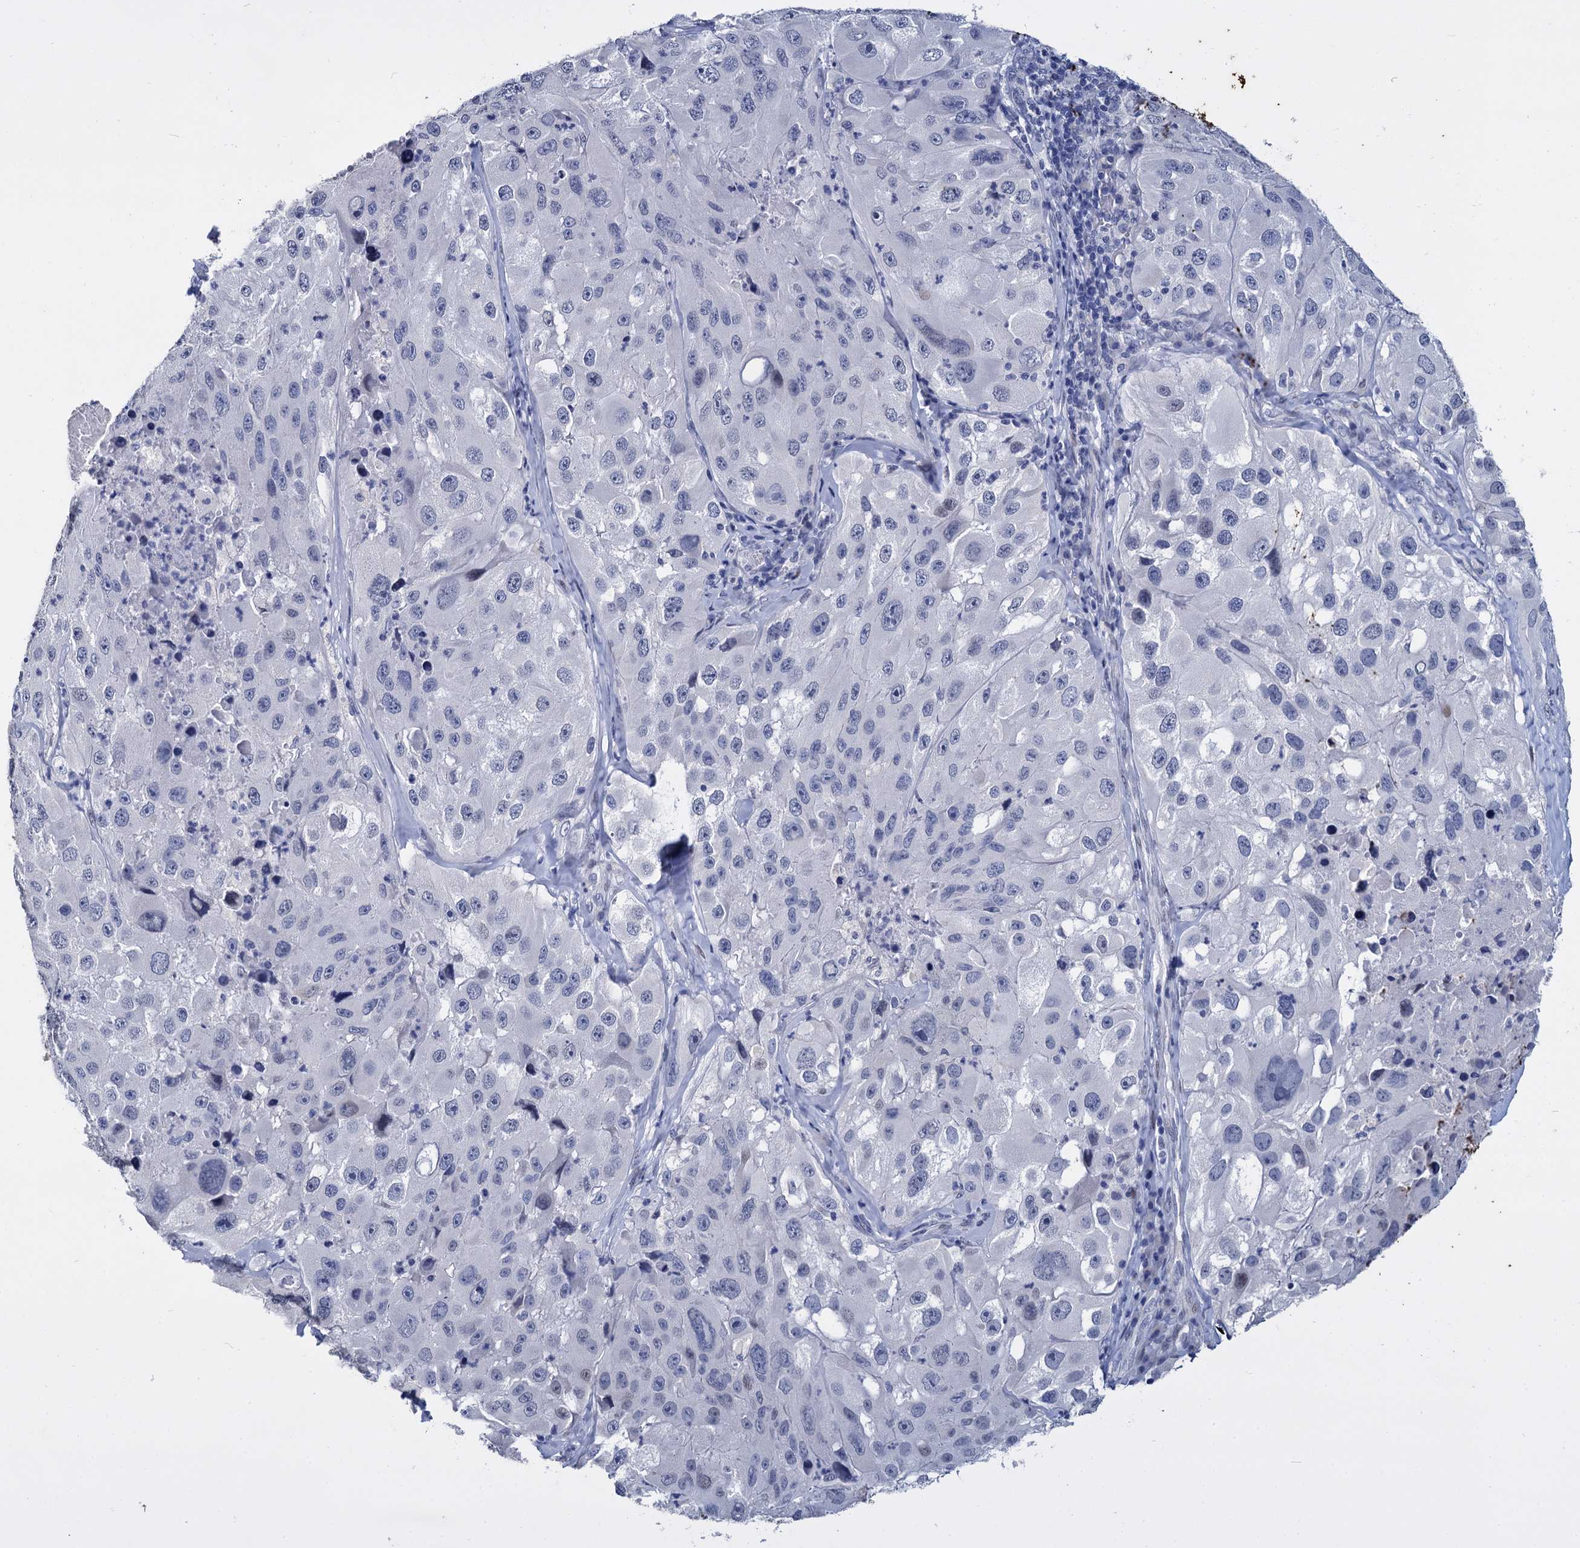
{"staining": {"intensity": "negative", "quantity": "none", "location": "none"}, "tissue": "melanoma", "cell_type": "Tumor cells", "image_type": "cancer", "snomed": [{"axis": "morphology", "description": "Malignant melanoma, Metastatic site"}, {"axis": "topography", "description": "Lymph node"}], "caption": "This photomicrograph is of malignant melanoma (metastatic site) stained with immunohistochemistry to label a protein in brown with the nuclei are counter-stained blue. There is no staining in tumor cells.", "gene": "MAGEA4", "patient": {"sex": "male", "age": 62}}